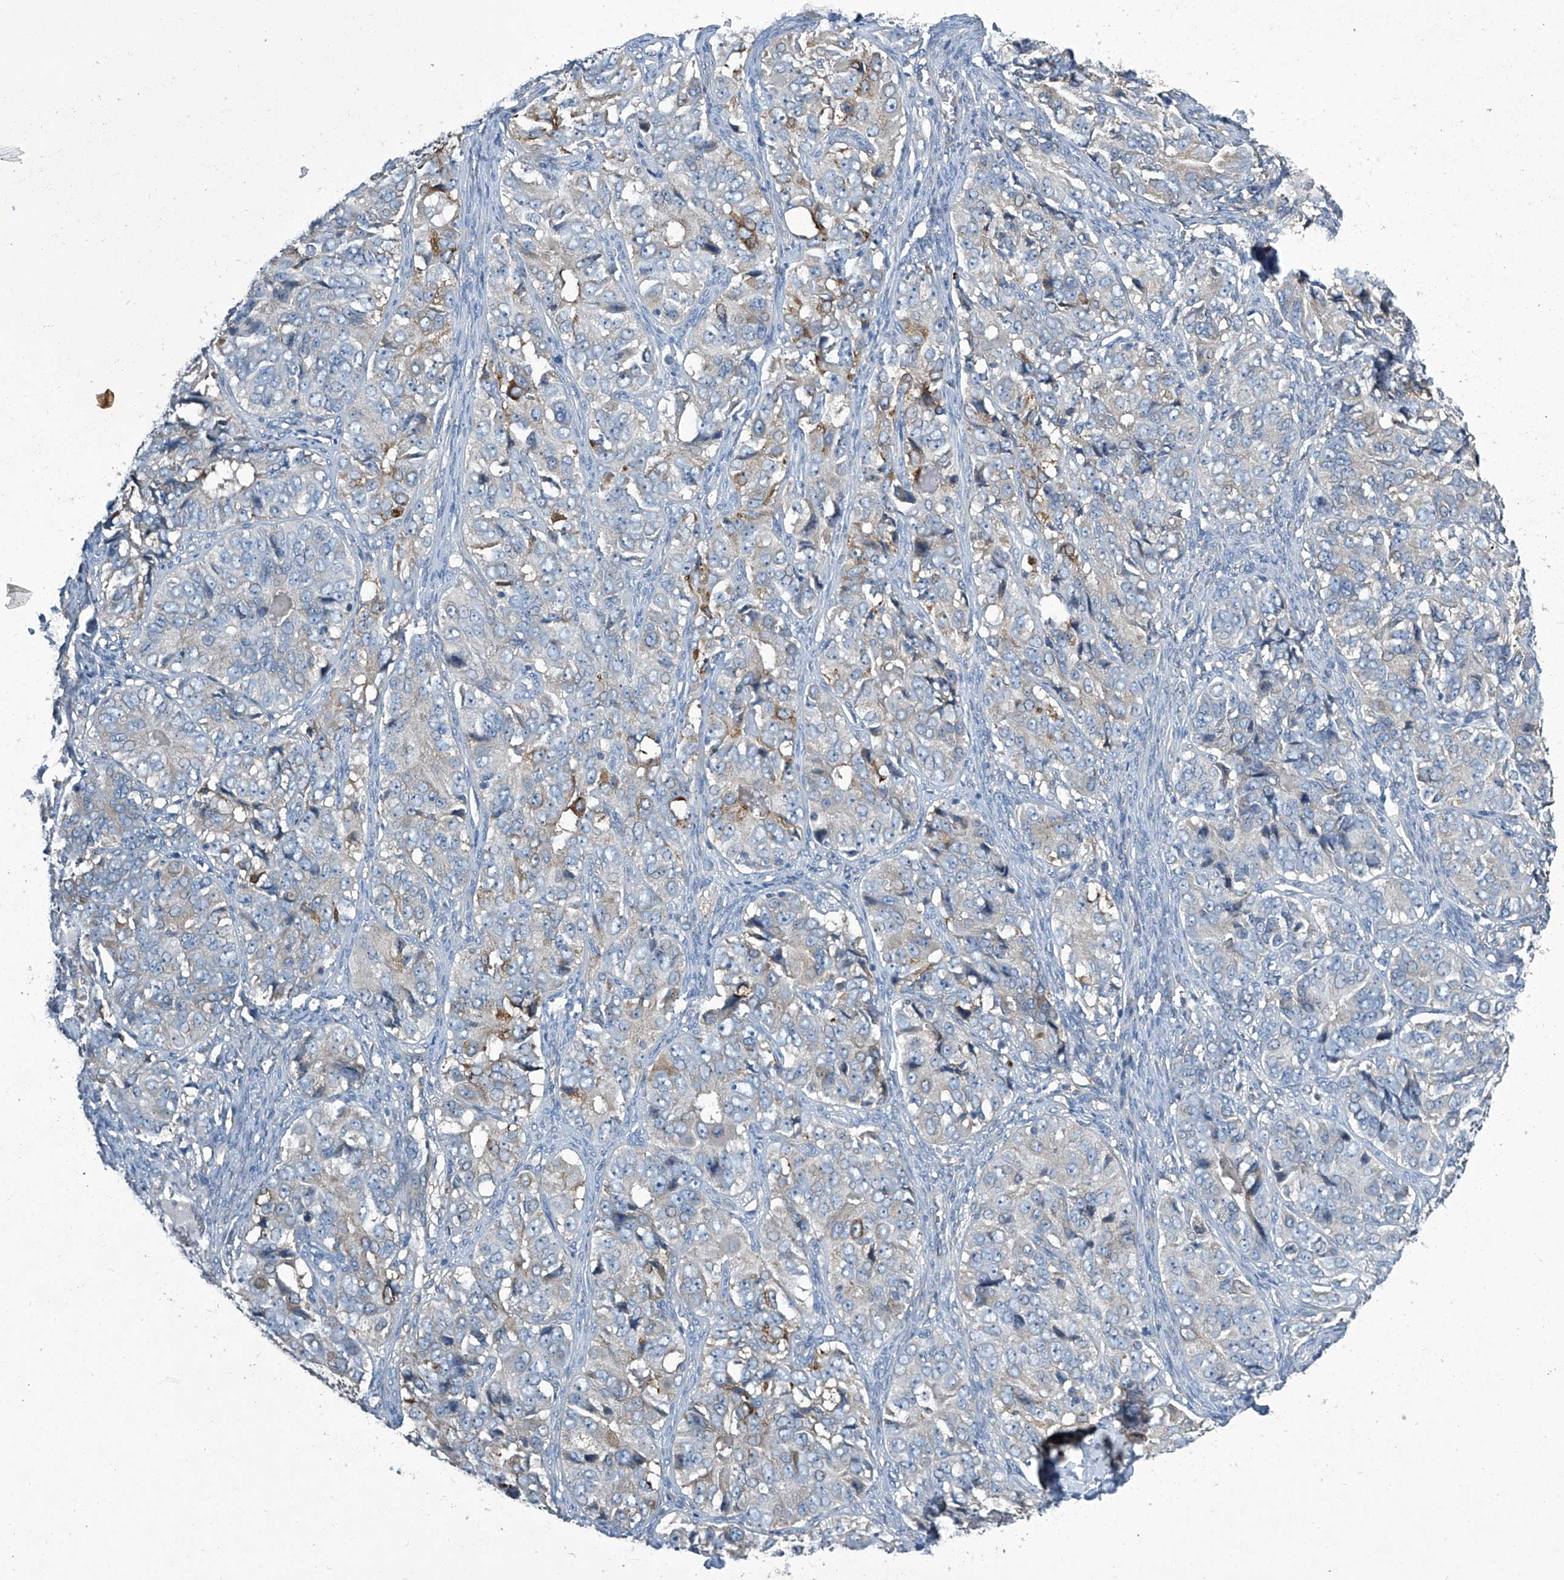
{"staining": {"intensity": "moderate", "quantity": "<25%", "location": "cytoplasmic/membranous"}, "tissue": "ovarian cancer", "cell_type": "Tumor cells", "image_type": "cancer", "snomed": [{"axis": "morphology", "description": "Carcinoma, endometroid"}, {"axis": "topography", "description": "Ovary"}], "caption": "This is a micrograph of immunohistochemistry (IHC) staining of endometroid carcinoma (ovarian), which shows moderate staining in the cytoplasmic/membranous of tumor cells.", "gene": "SLC26A11", "patient": {"sex": "female", "age": 51}}